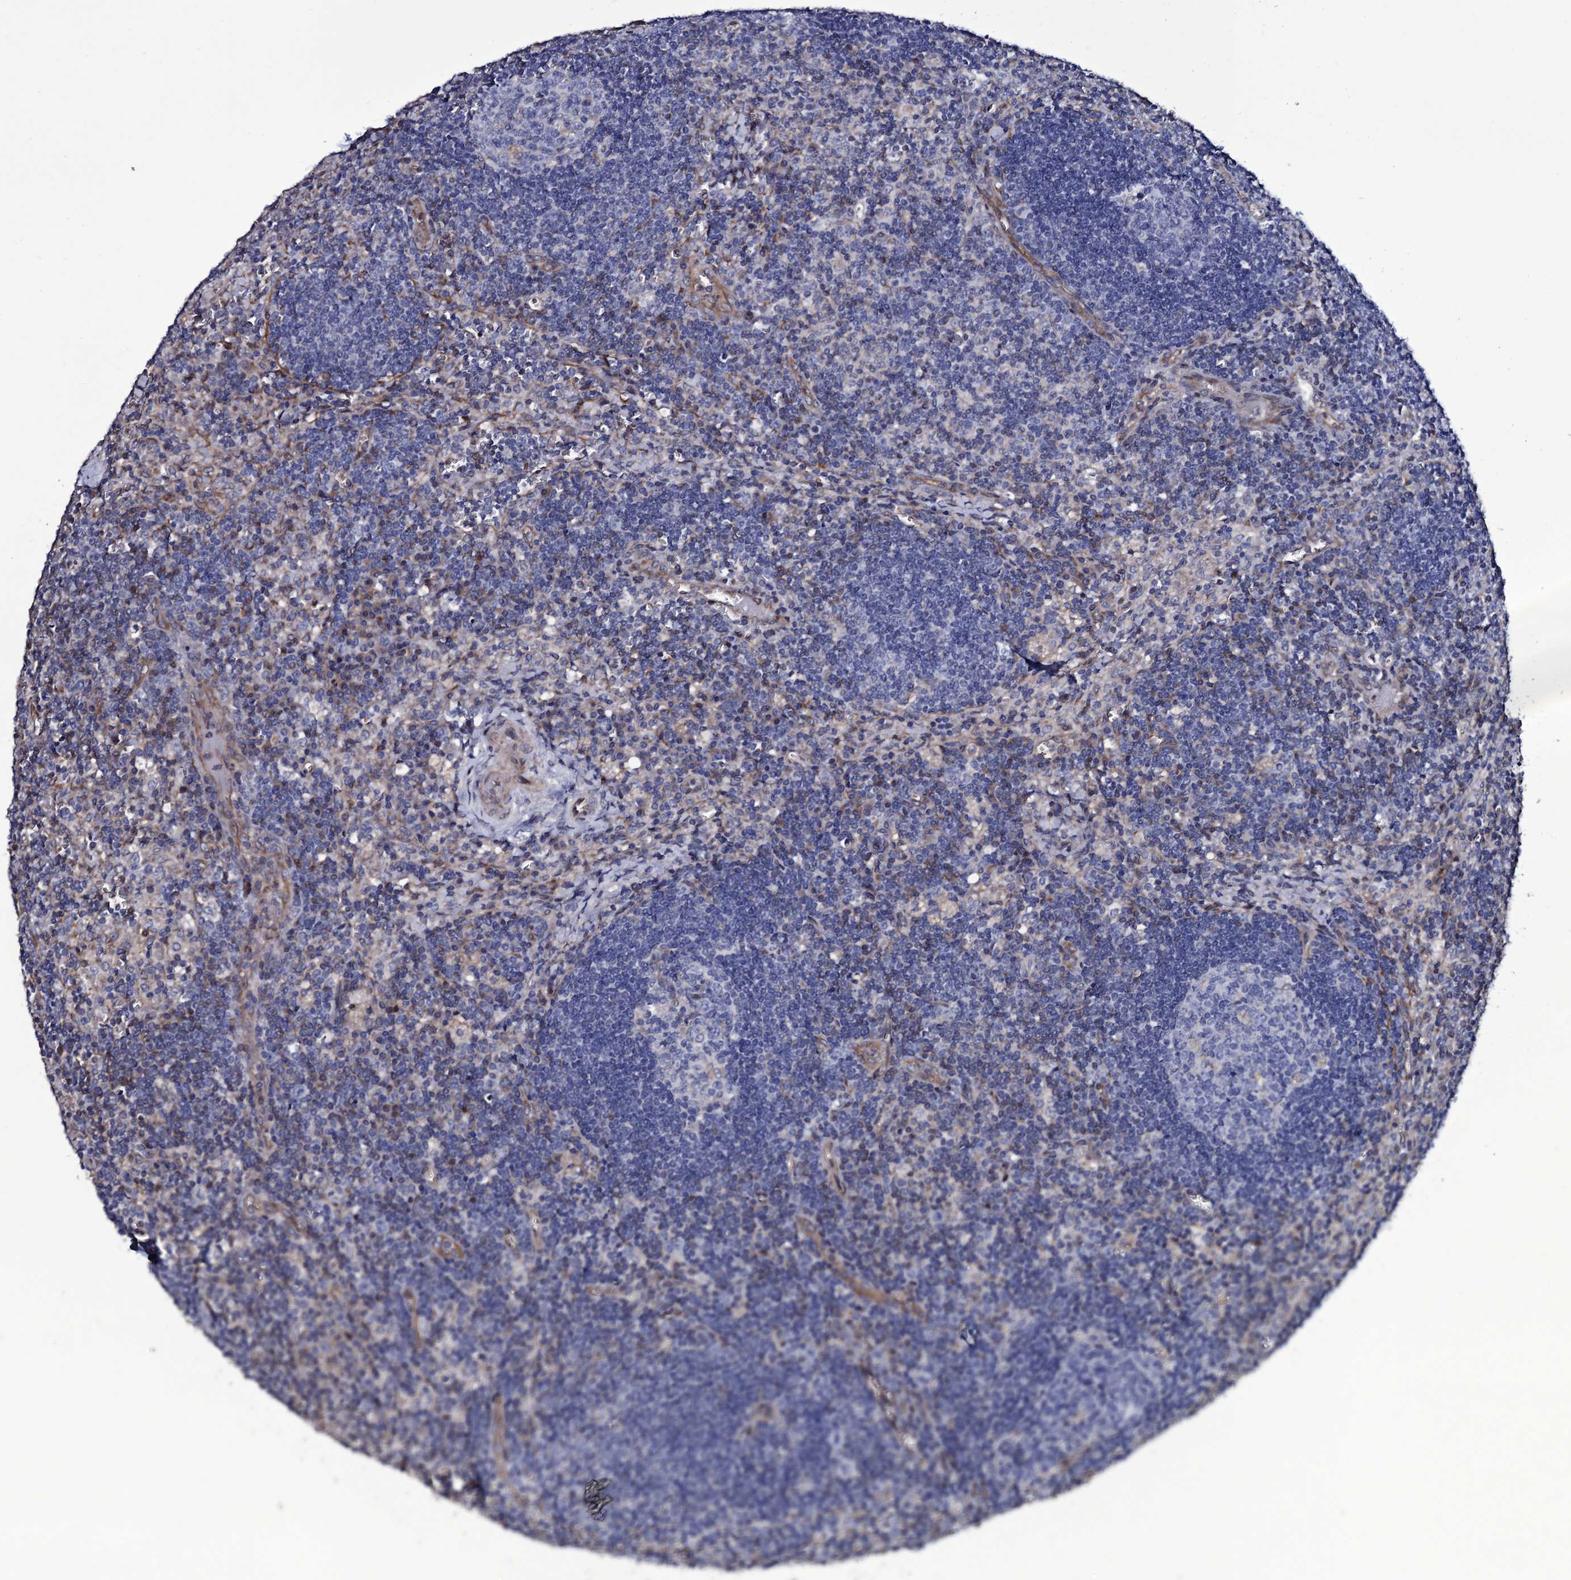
{"staining": {"intensity": "negative", "quantity": "none", "location": "none"}, "tissue": "lymph node", "cell_type": "Germinal center cells", "image_type": "normal", "snomed": [{"axis": "morphology", "description": "Normal tissue, NOS"}, {"axis": "topography", "description": "Lymph node"}], "caption": "The micrograph reveals no significant positivity in germinal center cells of lymph node.", "gene": "TTC23", "patient": {"sex": "male", "age": 58}}